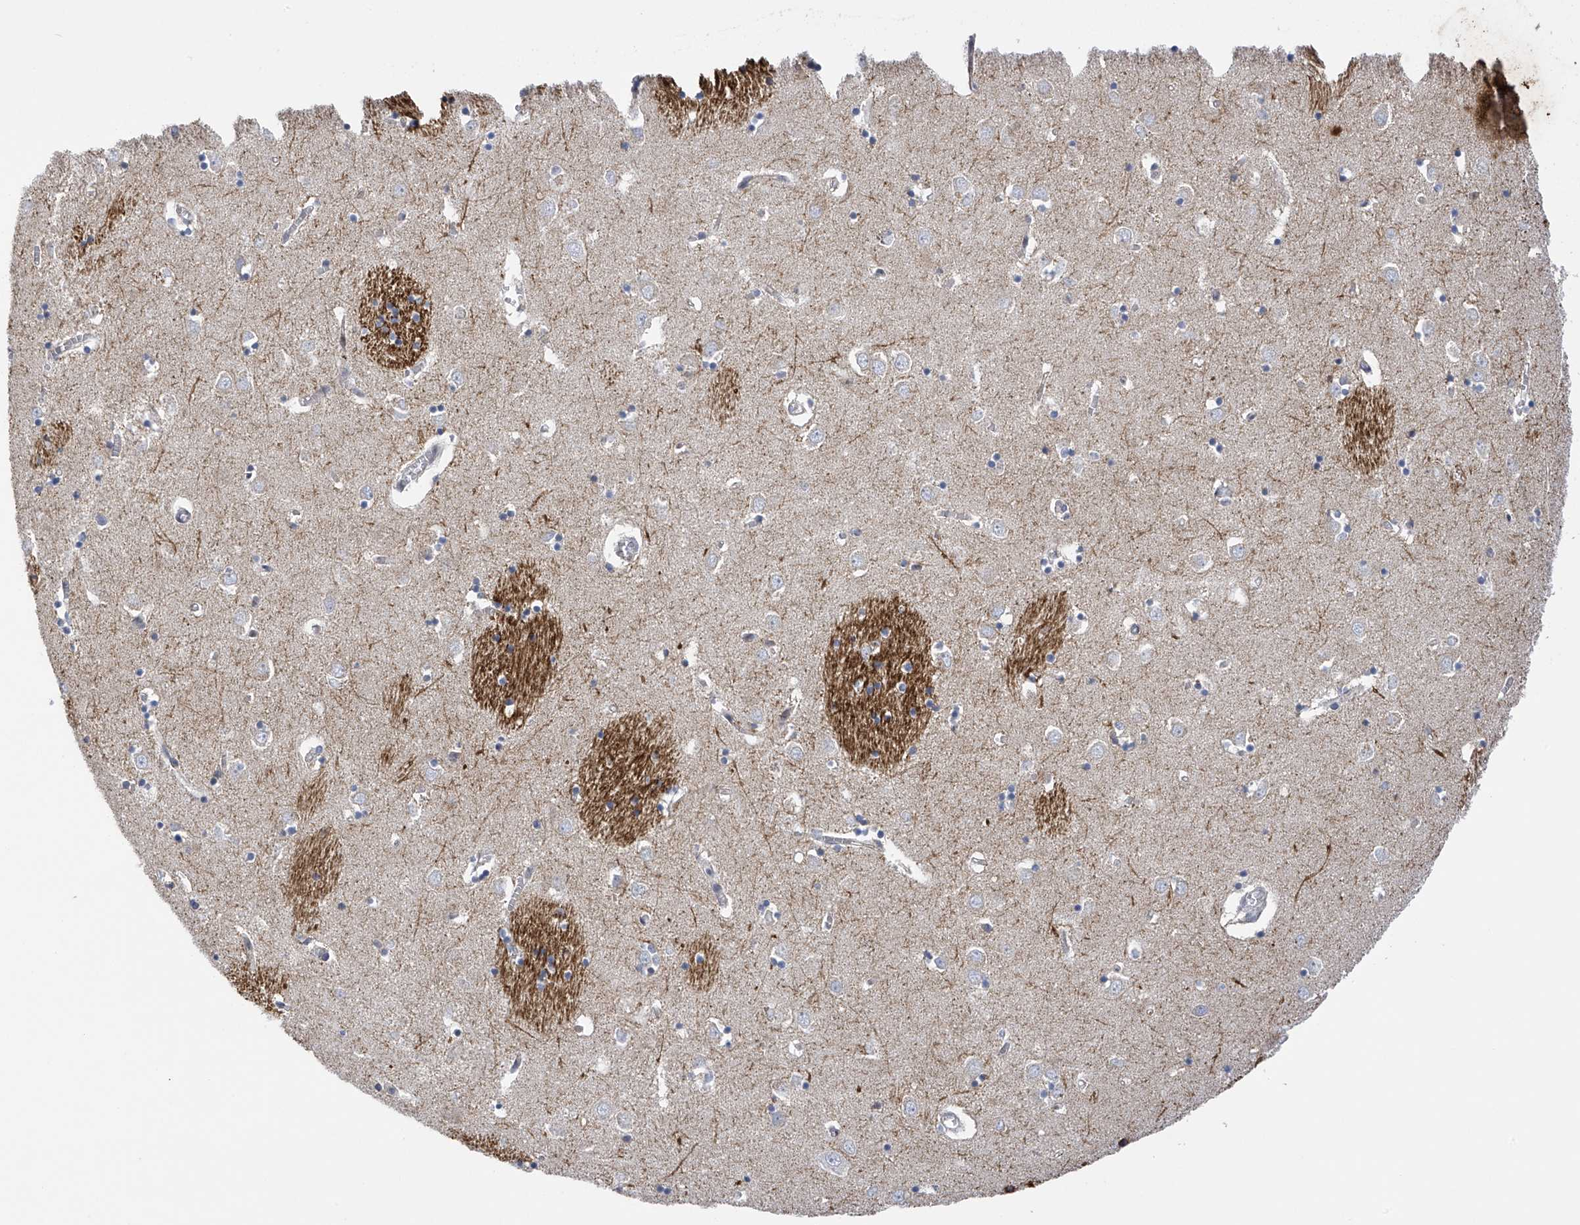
{"staining": {"intensity": "negative", "quantity": "none", "location": "none"}, "tissue": "caudate", "cell_type": "Glial cells", "image_type": "normal", "snomed": [{"axis": "morphology", "description": "Normal tissue, NOS"}, {"axis": "topography", "description": "Lateral ventricle wall"}], "caption": "There is no significant positivity in glial cells of caudate.", "gene": "SLCO4A1", "patient": {"sex": "male", "age": 70}}